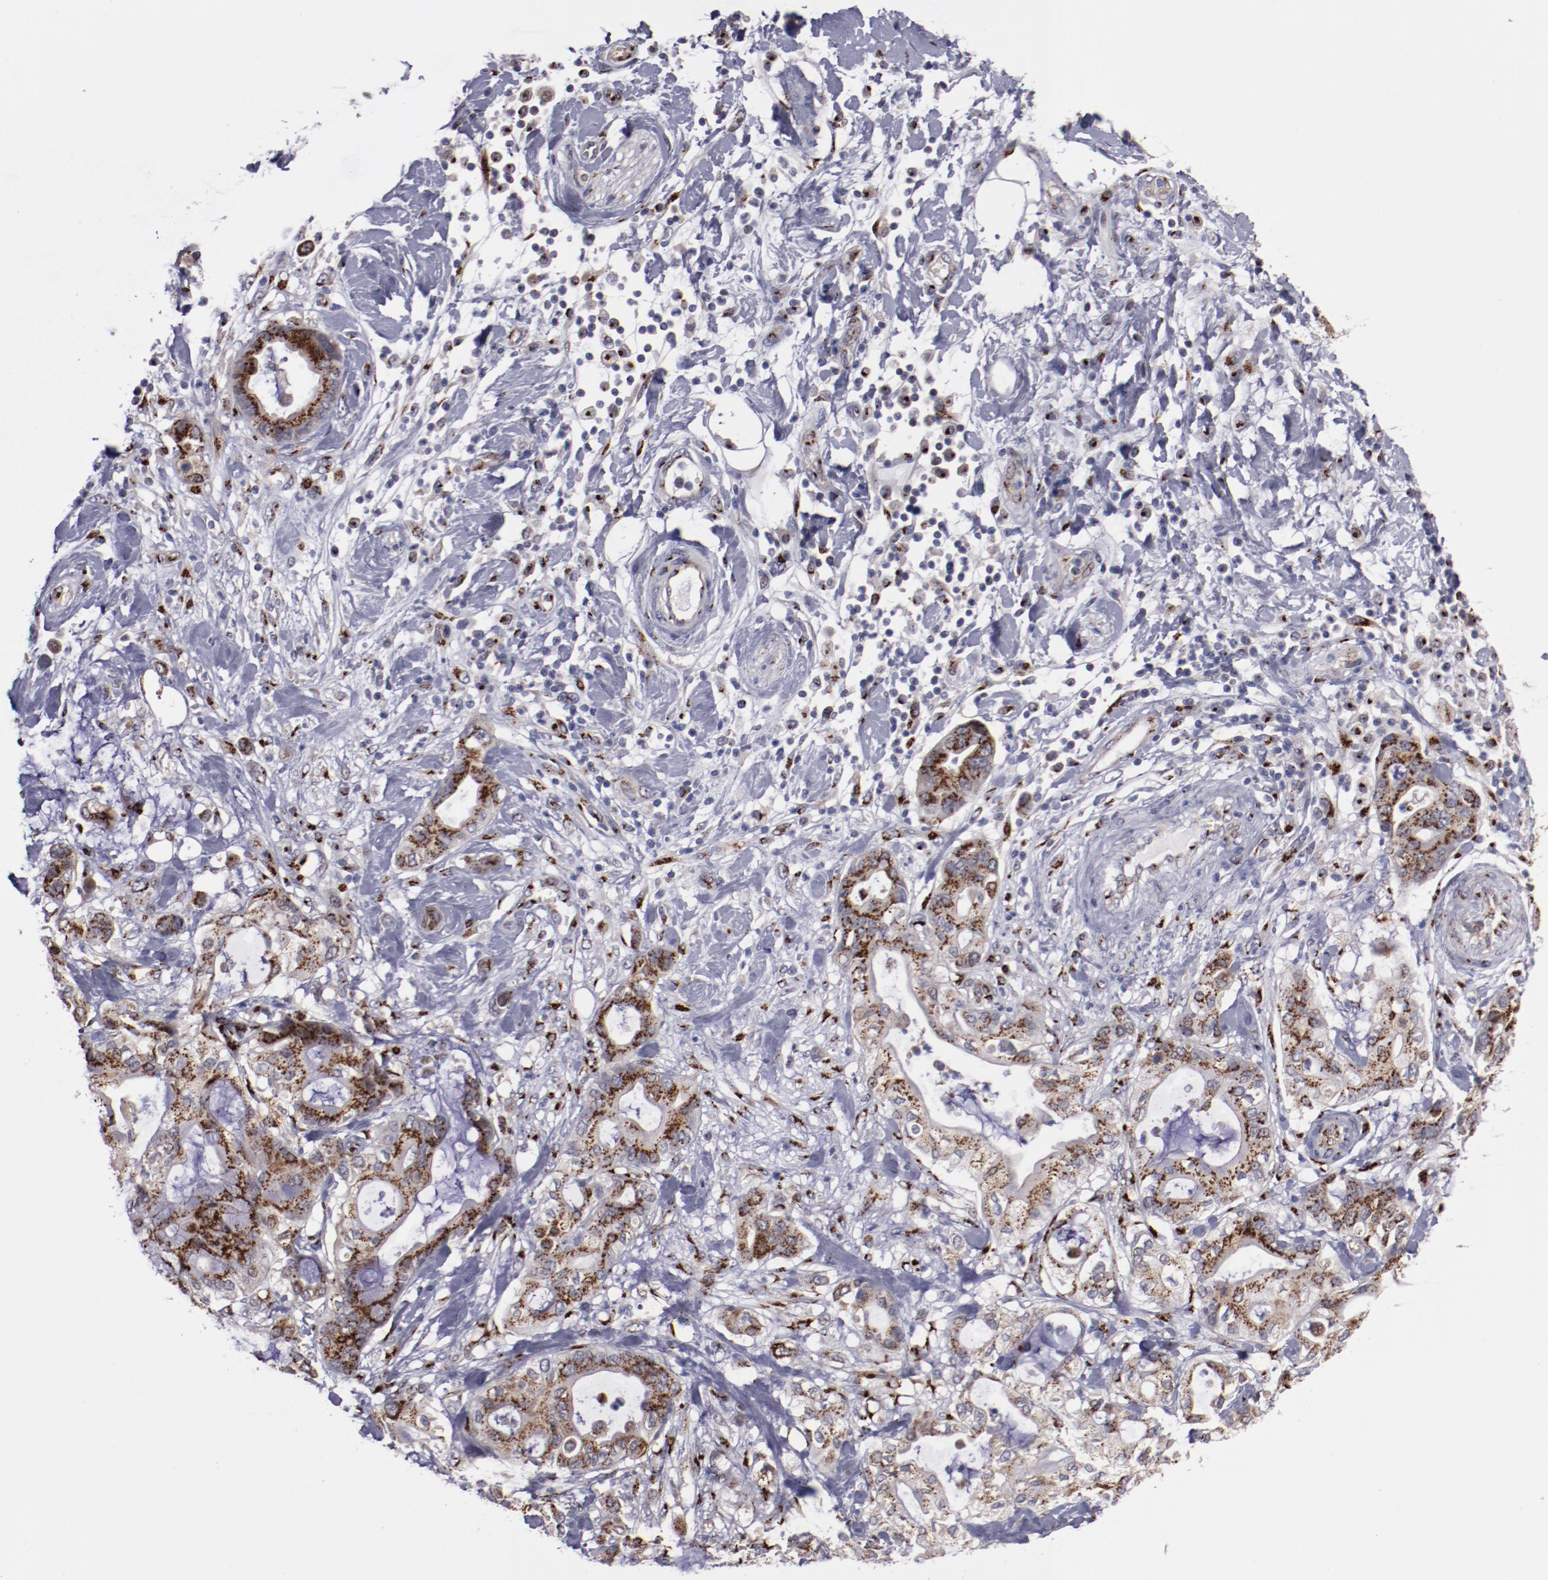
{"staining": {"intensity": "strong", "quantity": ">75%", "location": "cytoplasmic/membranous"}, "tissue": "pancreatic cancer", "cell_type": "Tumor cells", "image_type": "cancer", "snomed": [{"axis": "morphology", "description": "Adenocarcinoma, NOS"}, {"axis": "morphology", "description": "Adenocarcinoma, metastatic, NOS"}, {"axis": "topography", "description": "Lymph node"}, {"axis": "topography", "description": "Pancreas"}, {"axis": "topography", "description": "Duodenum"}], "caption": "Approximately >75% of tumor cells in human pancreatic cancer (metastatic adenocarcinoma) demonstrate strong cytoplasmic/membranous protein staining as visualized by brown immunohistochemical staining.", "gene": "GOLIM4", "patient": {"sex": "female", "age": 64}}